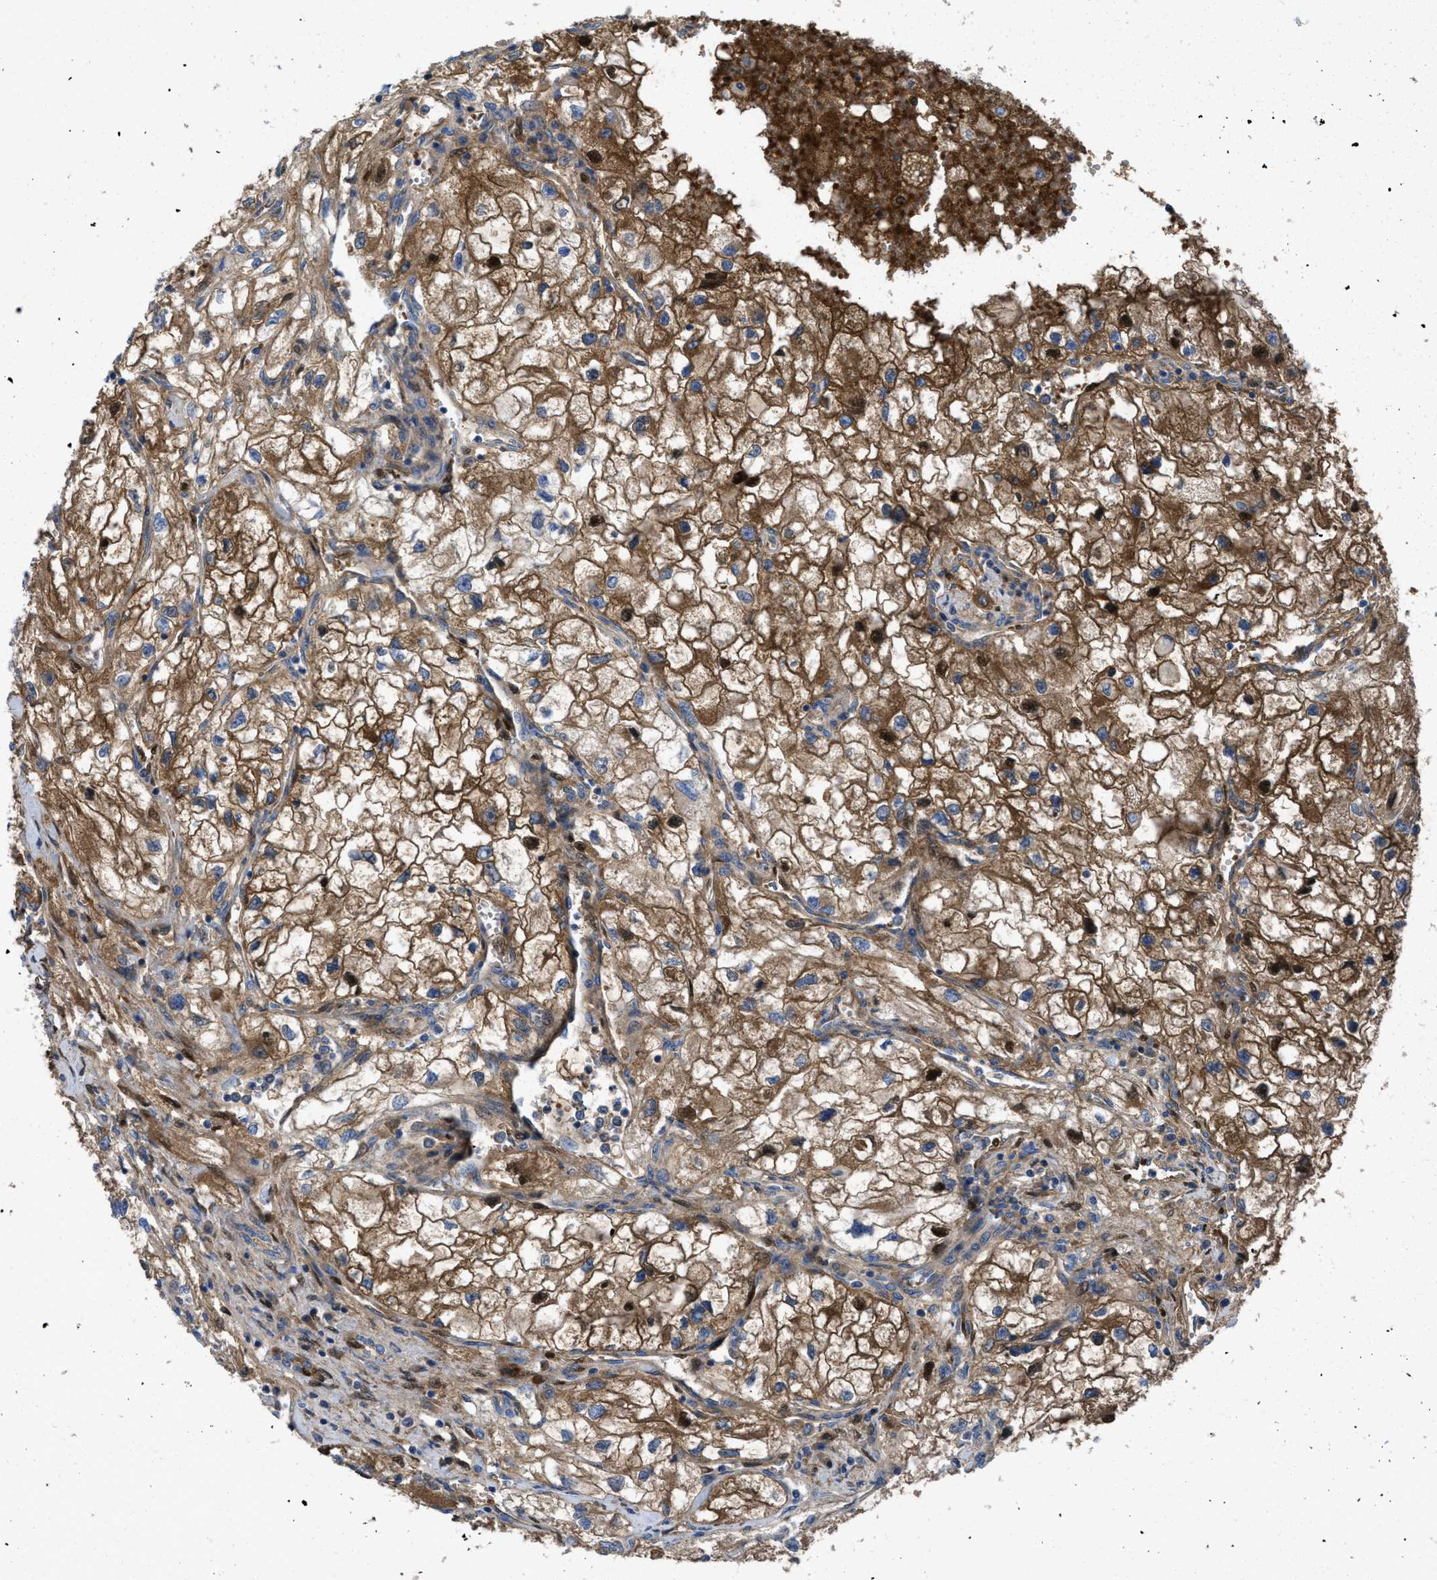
{"staining": {"intensity": "strong", "quantity": ">75%", "location": "cytoplasmic/membranous"}, "tissue": "renal cancer", "cell_type": "Tumor cells", "image_type": "cancer", "snomed": [{"axis": "morphology", "description": "Adenocarcinoma, NOS"}, {"axis": "topography", "description": "Kidney"}], "caption": "Renal cancer stained for a protein (brown) reveals strong cytoplasmic/membranous positive staining in about >75% of tumor cells.", "gene": "SERPINA6", "patient": {"sex": "female", "age": 70}}